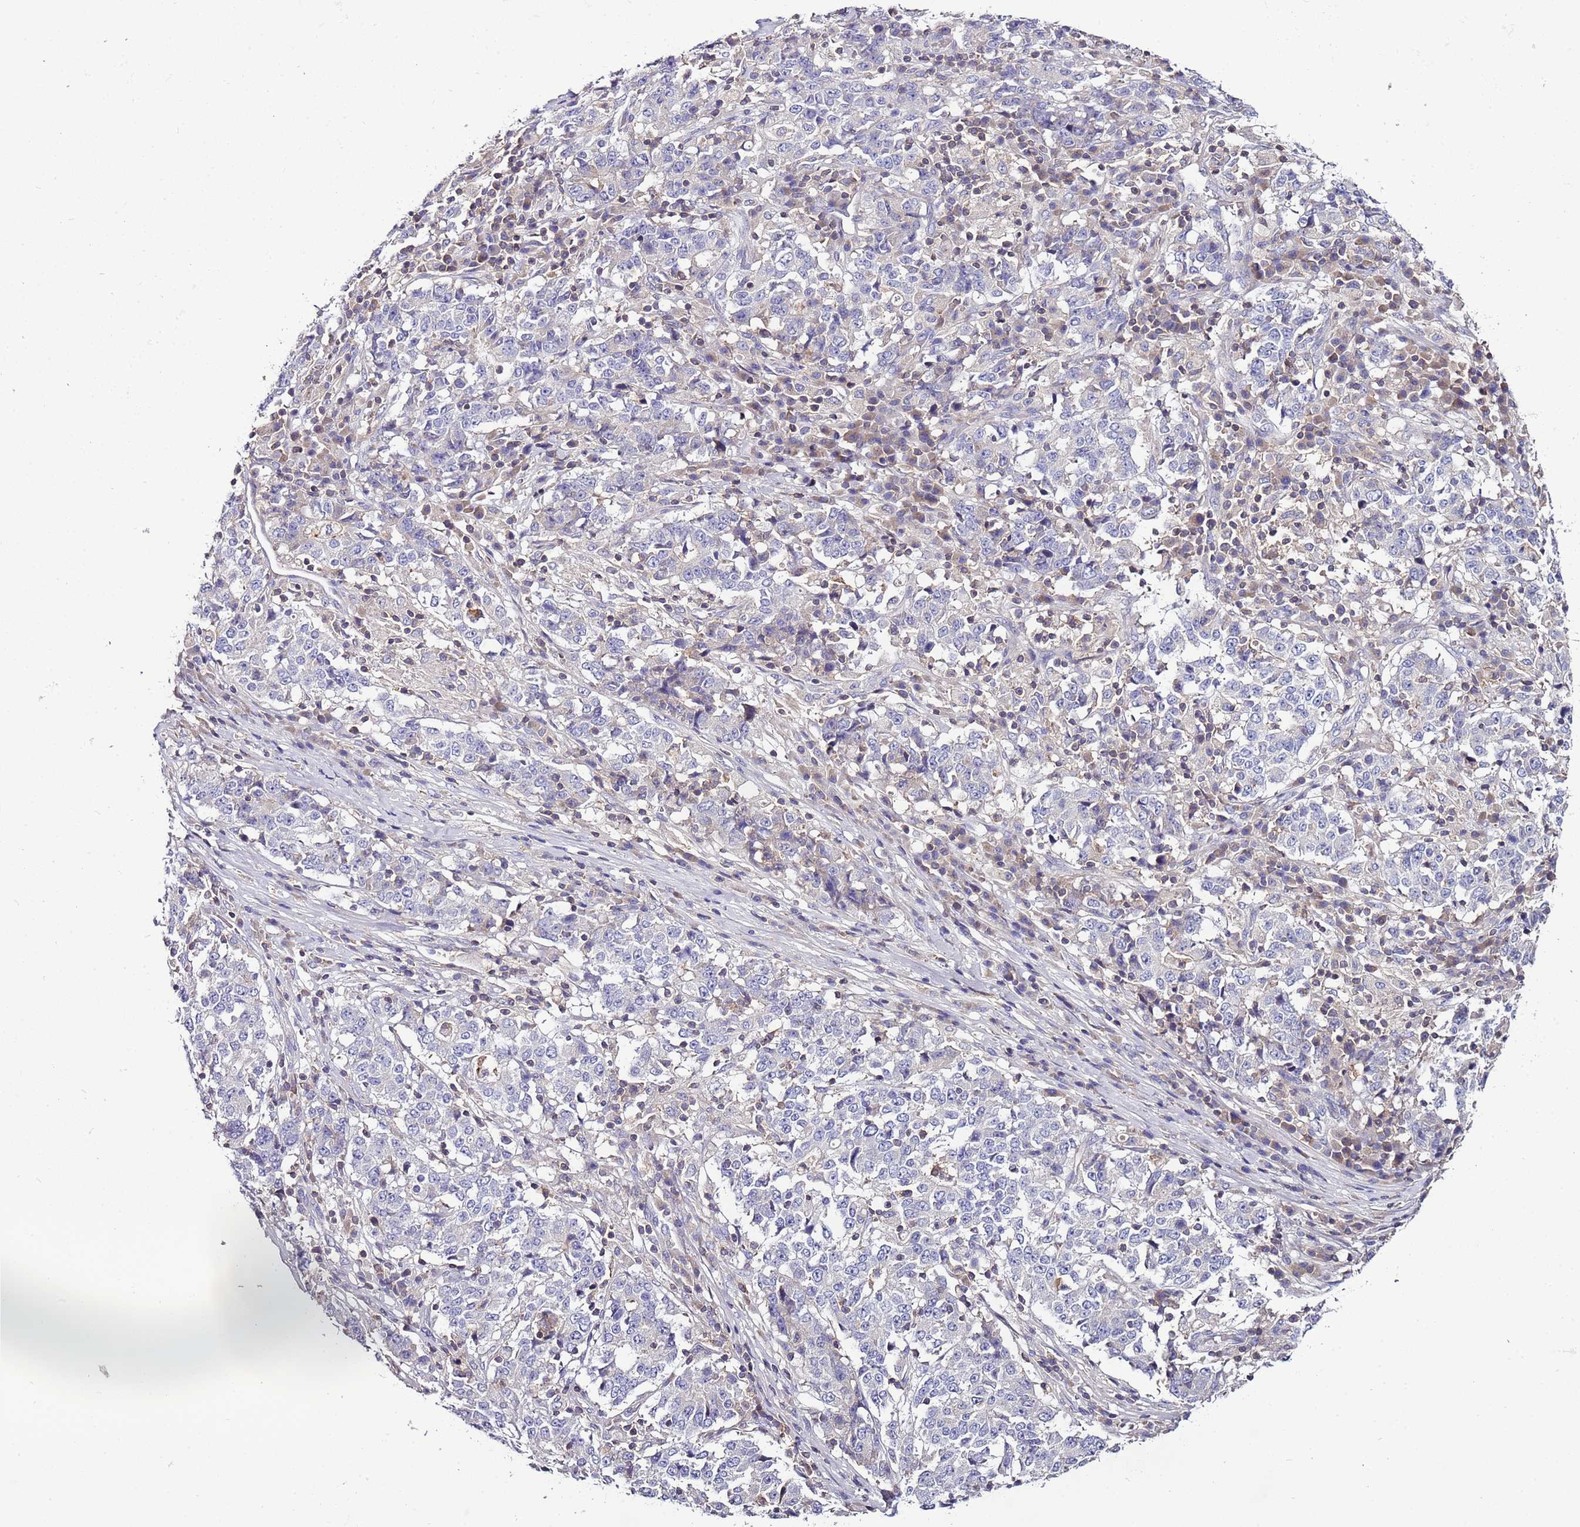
{"staining": {"intensity": "negative", "quantity": "none", "location": "none"}, "tissue": "stomach cancer", "cell_type": "Tumor cells", "image_type": "cancer", "snomed": [{"axis": "morphology", "description": "Adenocarcinoma, NOS"}, {"axis": "topography", "description": "Stomach"}], "caption": "This is an immunohistochemistry (IHC) photomicrograph of human adenocarcinoma (stomach). There is no expression in tumor cells.", "gene": "IGIP", "patient": {"sex": "male", "age": 59}}